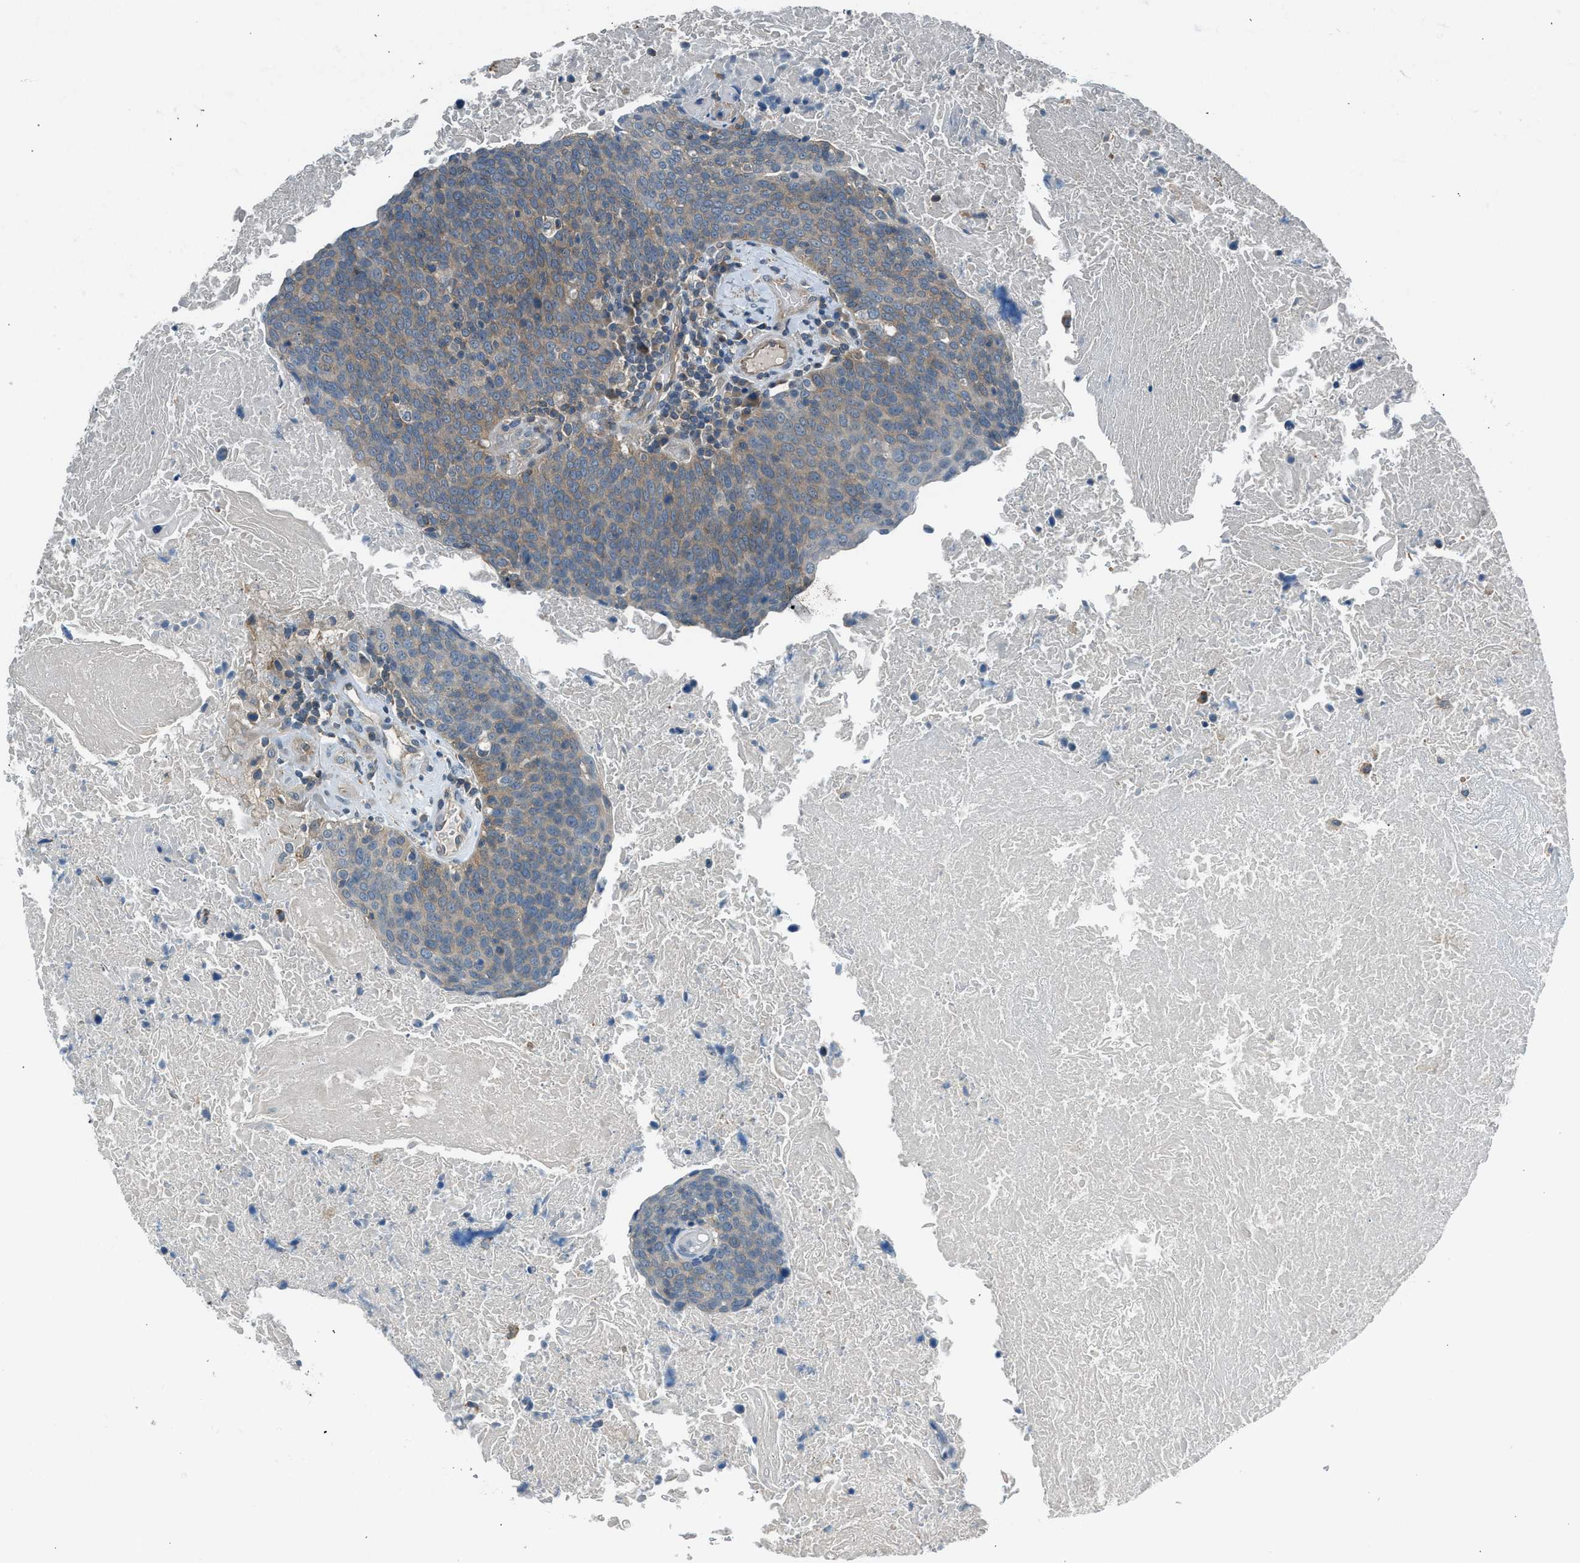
{"staining": {"intensity": "weak", "quantity": ">75%", "location": "cytoplasmic/membranous"}, "tissue": "head and neck cancer", "cell_type": "Tumor cells", "image_type": "cancer", "snomed": [{"axis": "morphology", "description": "Squamous cell carcinoma, NOS"}, {"axis": "morphology", "description": "Squamous cell carcinoma, metastatic, NOS"}, {"axis": "topography", "description": "Lymph node"}, {"axis": "topography", "description": "Head-Neck"}], "caption": "Tumor cells show weak cytoplasmic/membranous staining in about >75% of cells in head and neck metastatic squamous cell carcinoma. The staining was performed using DAB to visualize the protein expression in brown, while the nuclei were stained in blue with hematoxylin (Magnification: 20x).", "gene": "LMLN", "patient": {"sex": "male", "age": 62}}